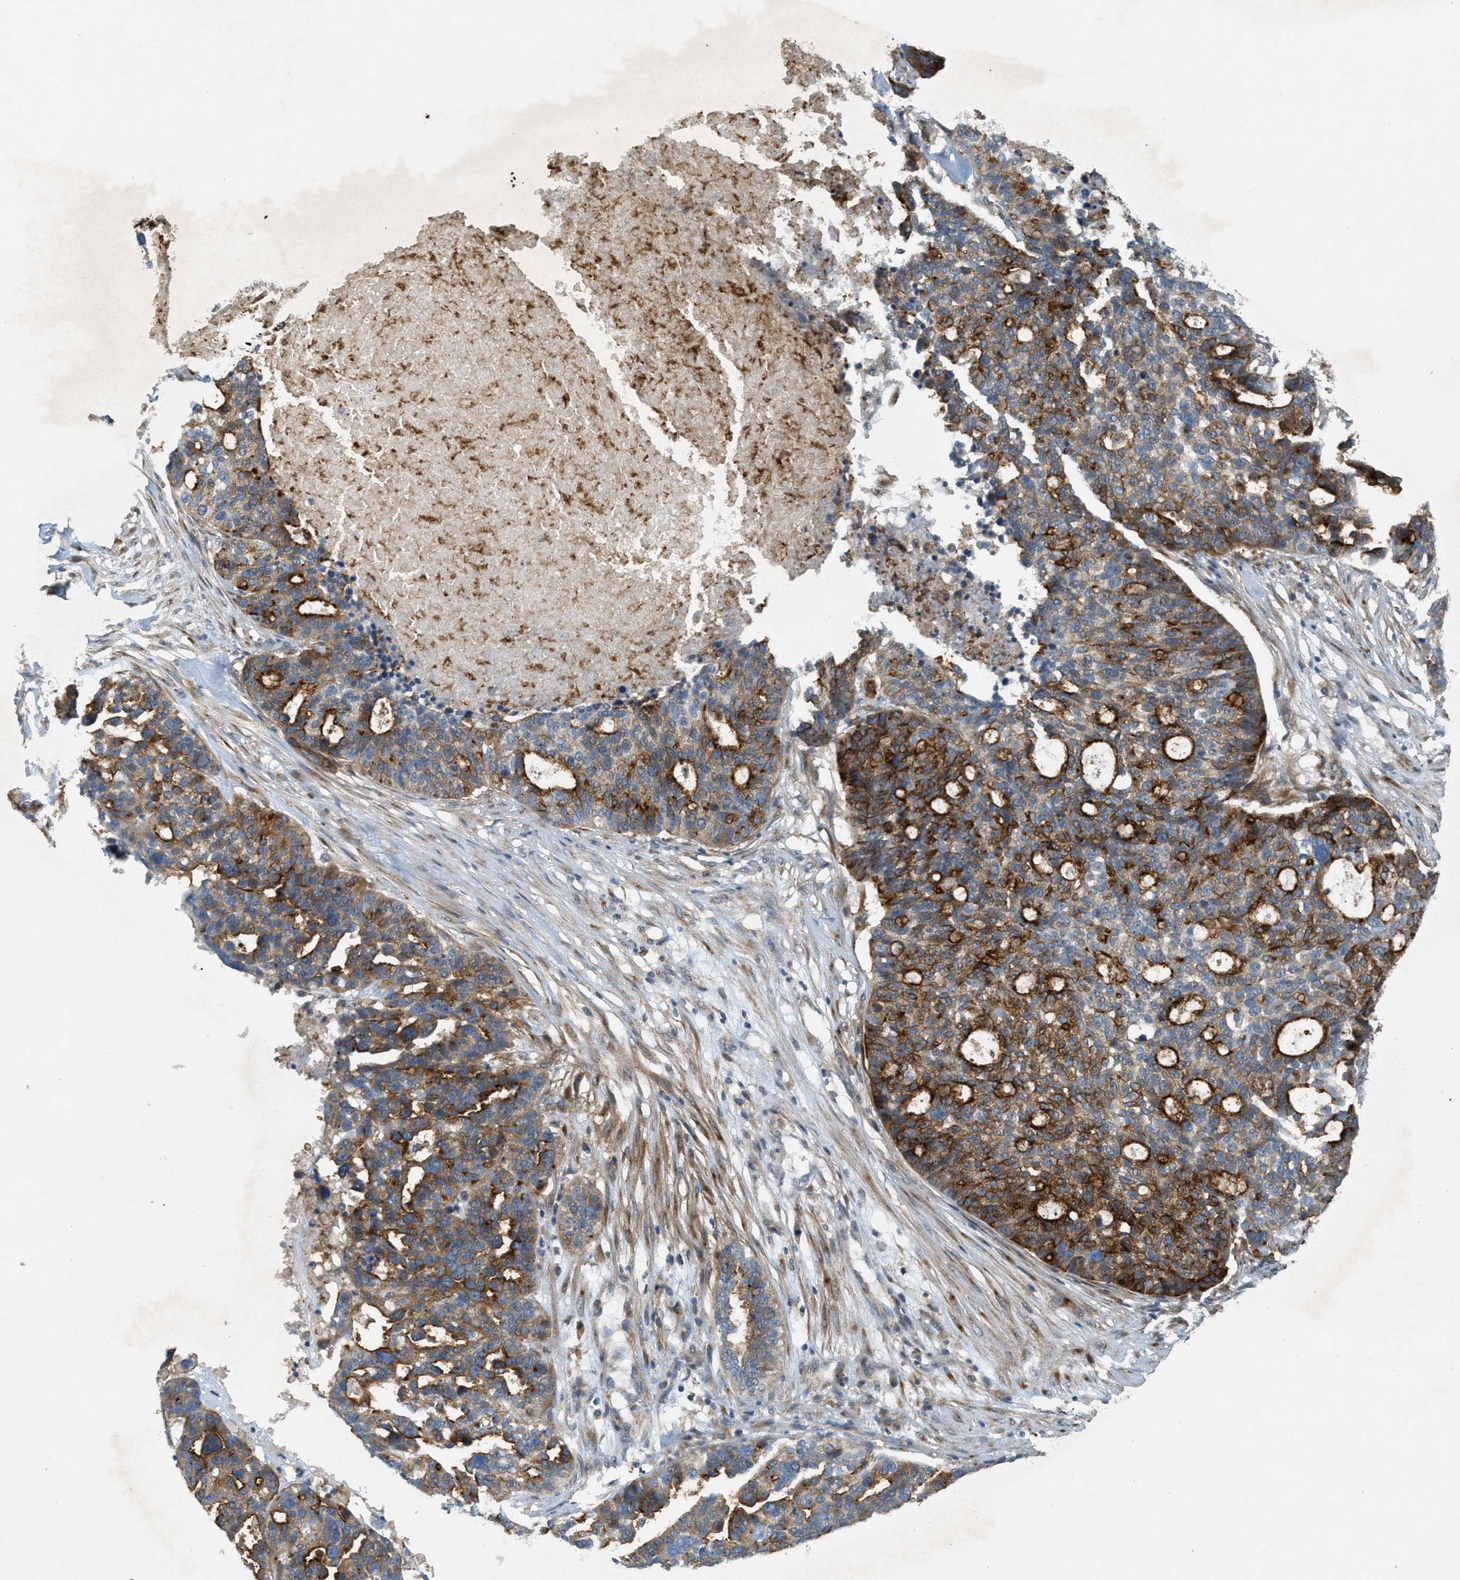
{"staining": {"intensity": "strong", "quantity": ">75%", "location": "cytoplasmic/membranous"}, "tissue": "ovarian cancer", "cell_type": "Tumor cells", "image_type": "cancer", "snomed": [{"axis": "morphology", "description": "Cystadenocarcinoma, serous, NOS"}, {"axis": "topography", "description": "Ovary"}], "caption": "Strong cytoplasmic/membranous expression for a protein is appreciated in approximately >75% of tumor cells of ovarian cancer (serous cystadenocarcinoma) using immunohistochemistry (IHC).", "gene": "ADCY5", "patient": {"sex": "female", "age": 59}}